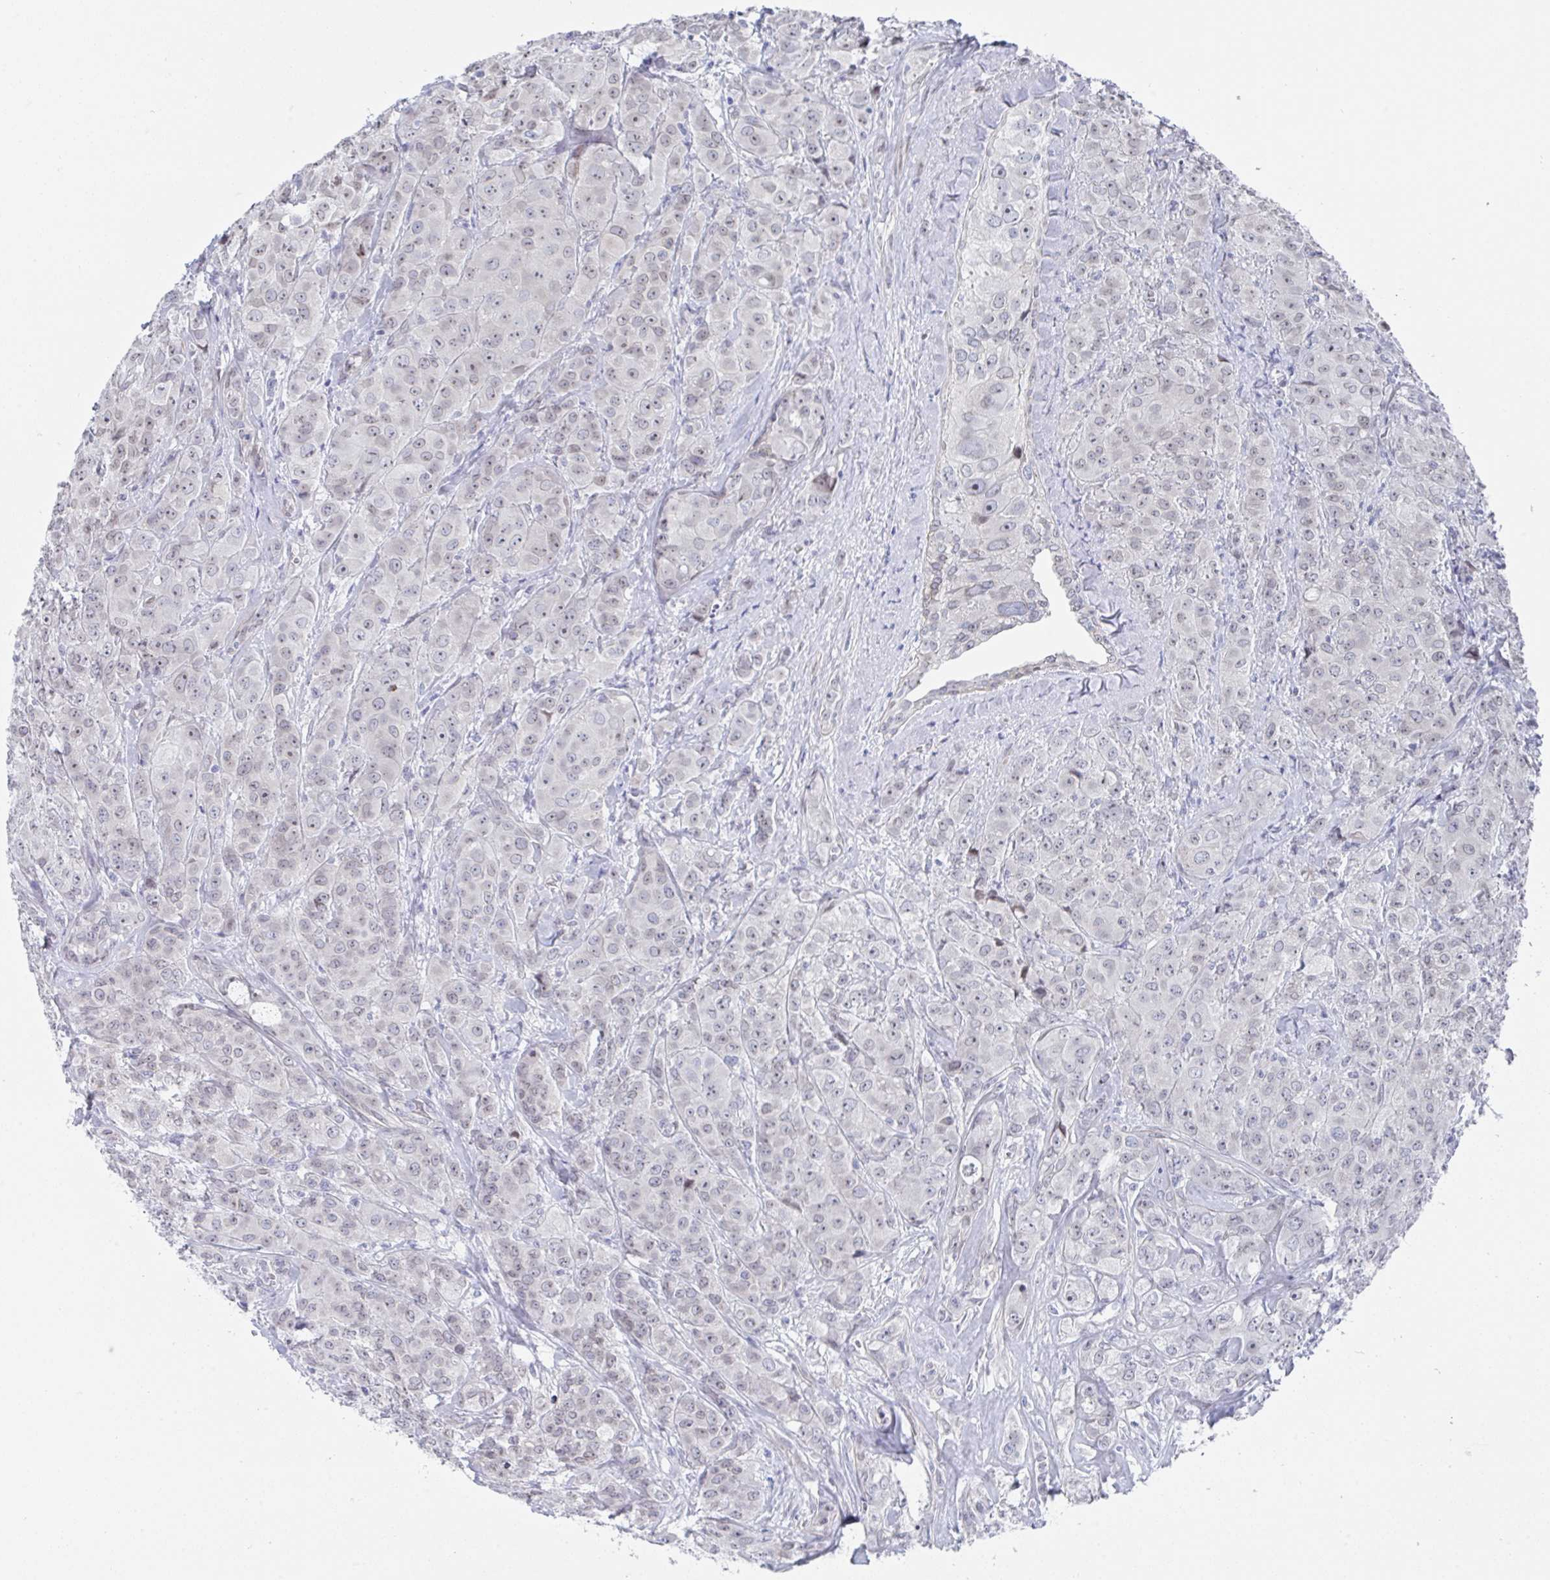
{"staining": {"intensity": "weak", "quantity": ">75%", "location": "nuclear"}, "tissue": "breast cancer", "cell_type": "Tumor cells", "image_type": "cancer", "snomed": [{"axis": "morphology", "description": "Normal tissue, NOS"}, {"axis": "morphology", "description": "Duct carcinoma"}, {"axis": "topography", "description": "Breast"}], "caption": "DAB (3,3'-diaminobenzidine) immunohistochemical staining of human breast intraductal carcinoma exhibits weak nuclear protein expression in about >75% of tumor cells.", "gene": "MFSD4A", "patient": {"sex": "female", "age": 43}}